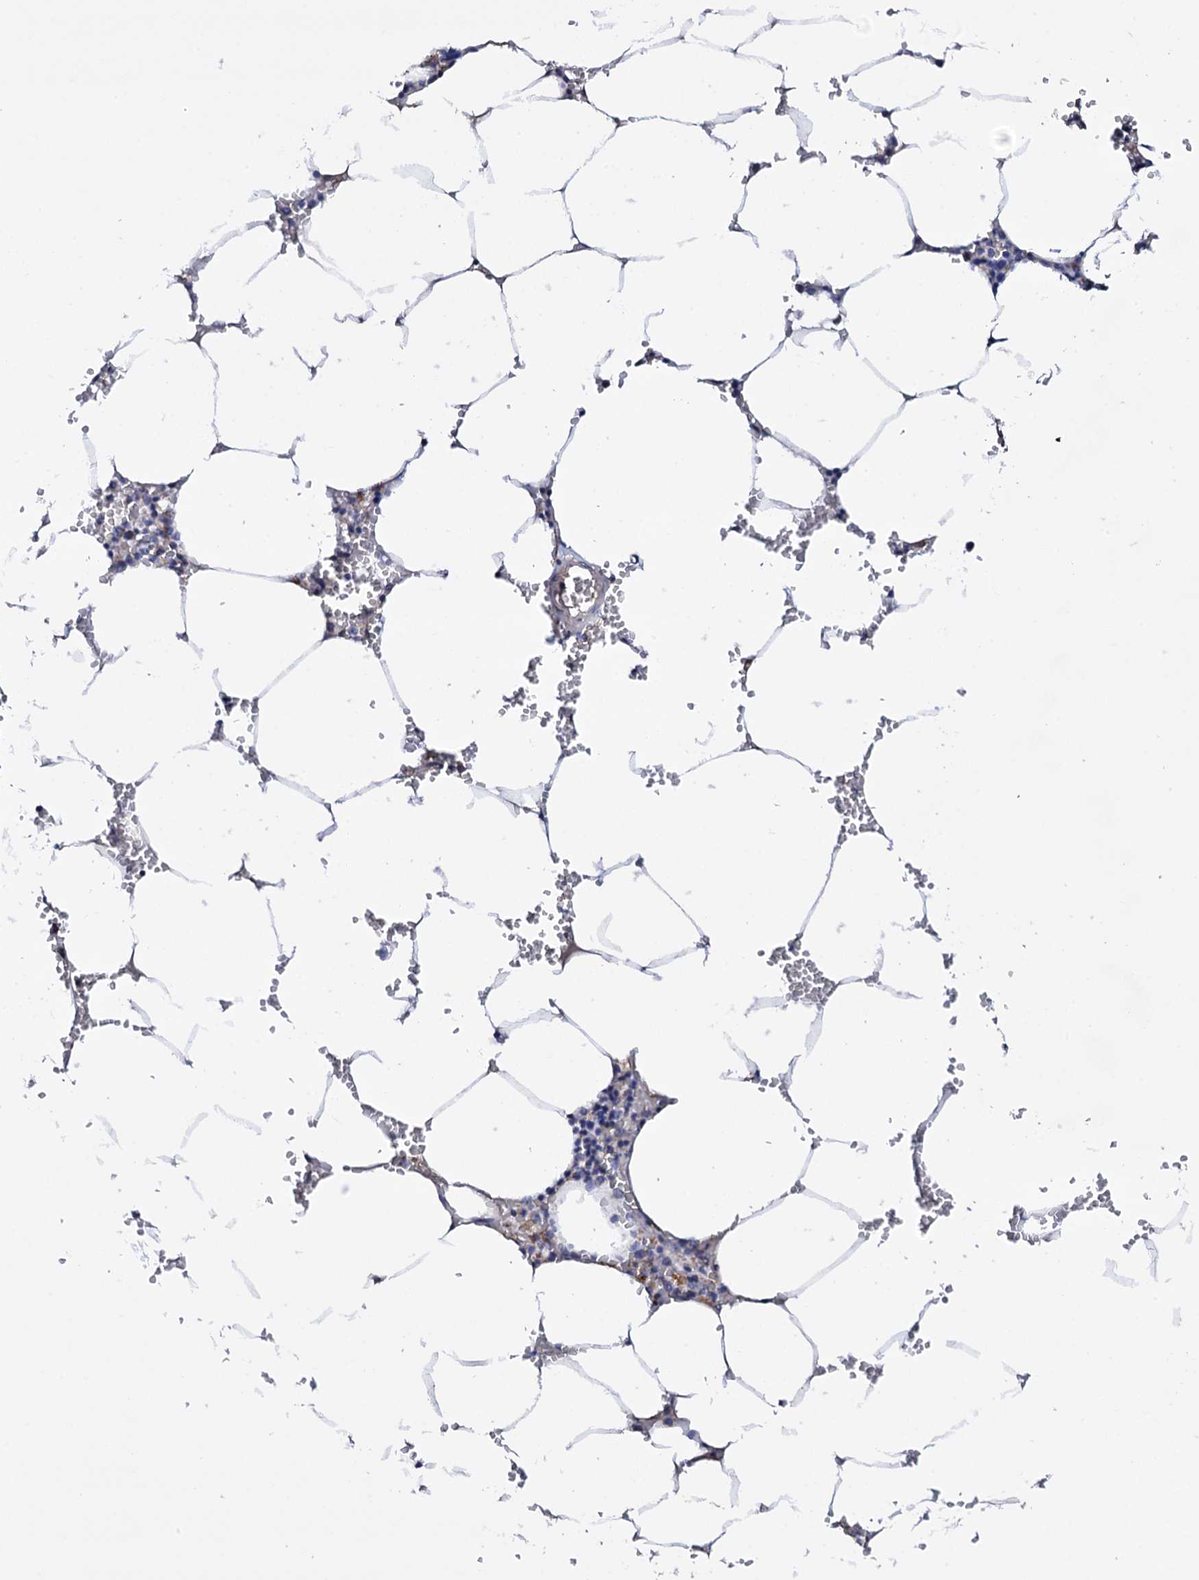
{"staining": {"intensity": "negative", "quantity": "none", "location": "none"}, "tissue": "bone marrow", "cell_type": "Hematopoietic cells", "image_type": "normal", "snomed": [{"axis": "morphology", "description": "Normal tissue, NOS"}, {"axis": "topography", "description": "Bone marrow"}], "caption": "DAB (3,3'-diaminobenzidine) immunohistochemical staining of benign bone marrow exhibits no significant expression in hematopoietic cells.", "gene": "TCAF2C", "patient": {"sex": "male", "age": 70}}